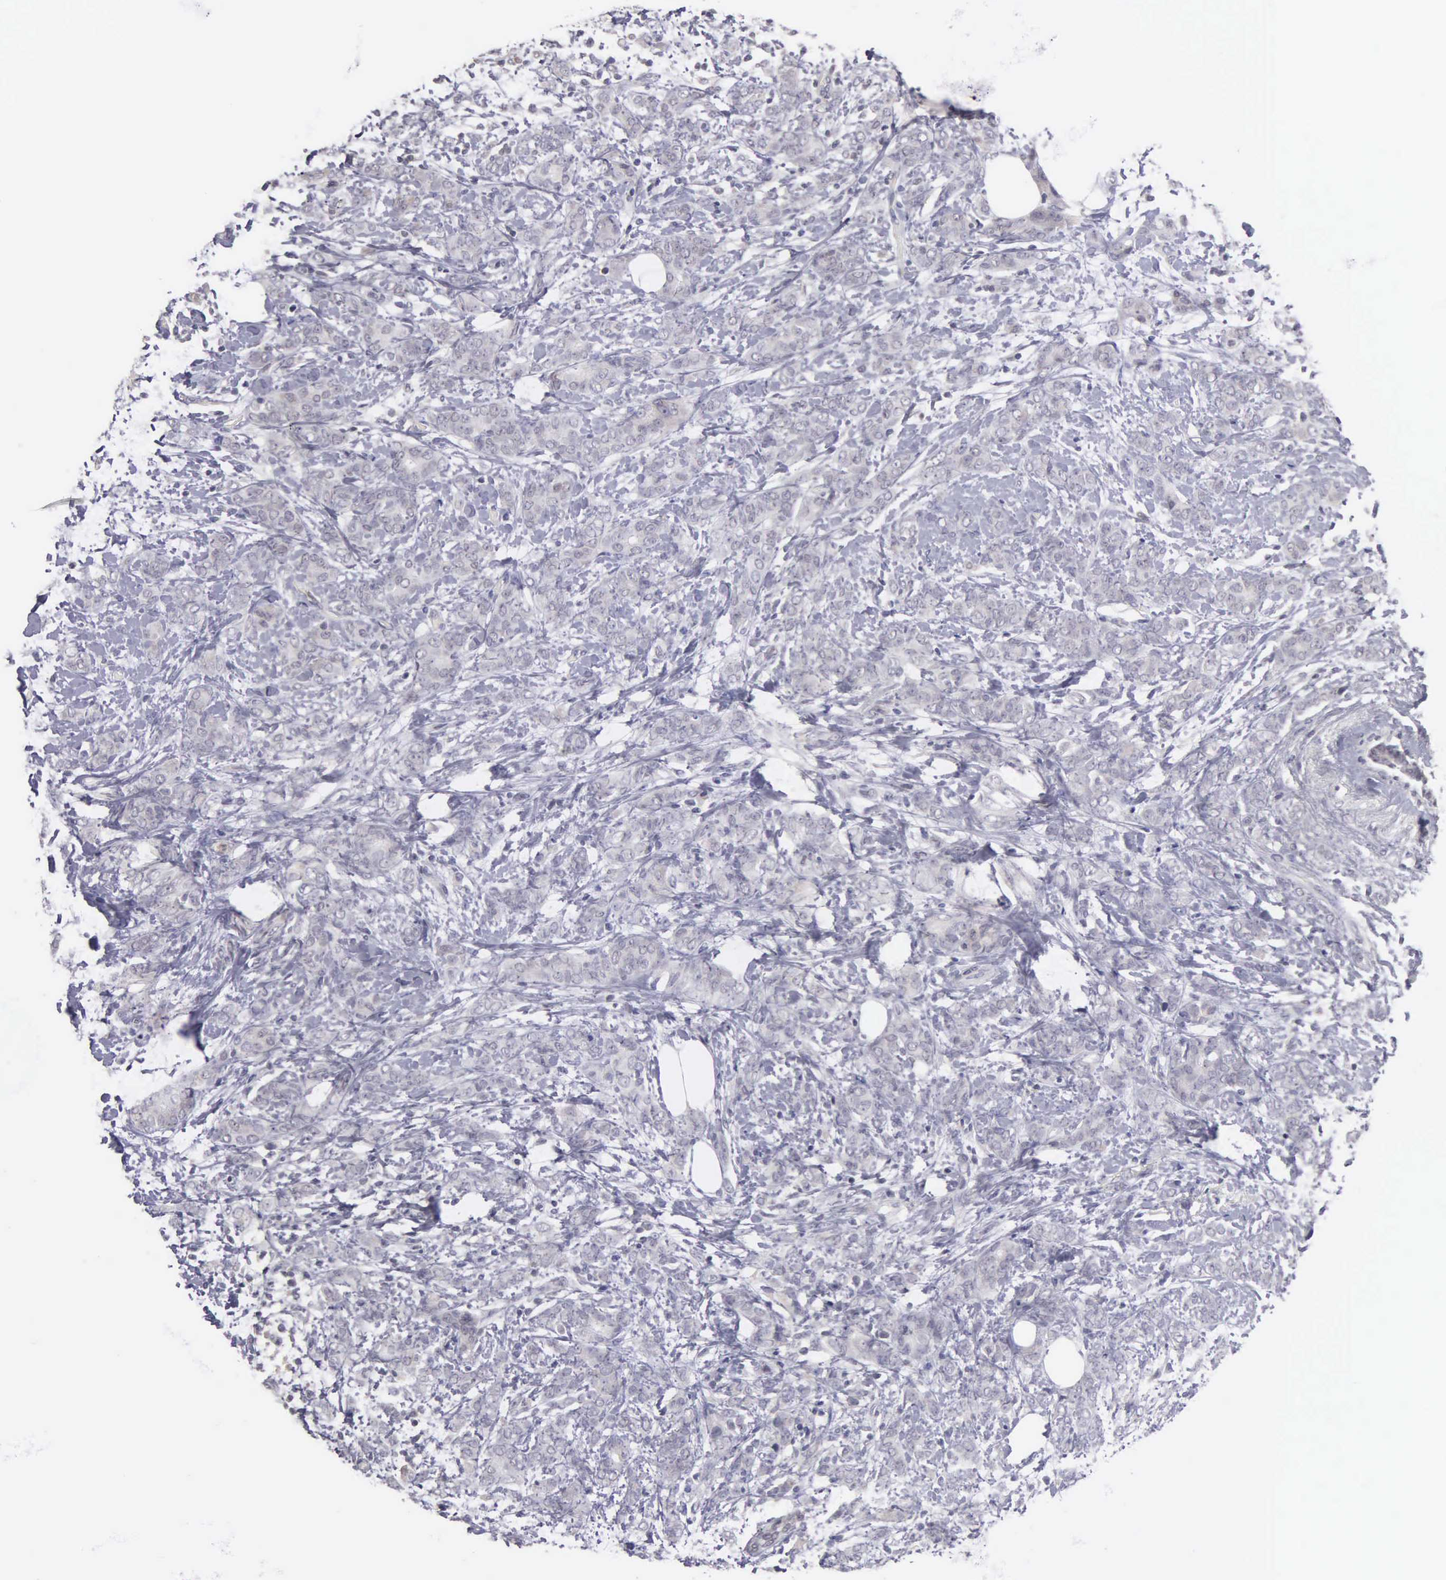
{"staining": {"intensity": "negative", "quantity": "none", "location": "none"}, "tissue": "breast cancer", "cell_type": "Tumor cells", "image_type": "cancer", "snomed": [{"axis": "morphology", "description": "Duct carcinoma"}, {"axis": "topography", "description": "Breast"}], "caption": "Tumor cells show no significant protein positivity in breast infiltrating ductal carcinoma.", "gene": "BRD1", "patient": {"sex": "female", "age": 53}}